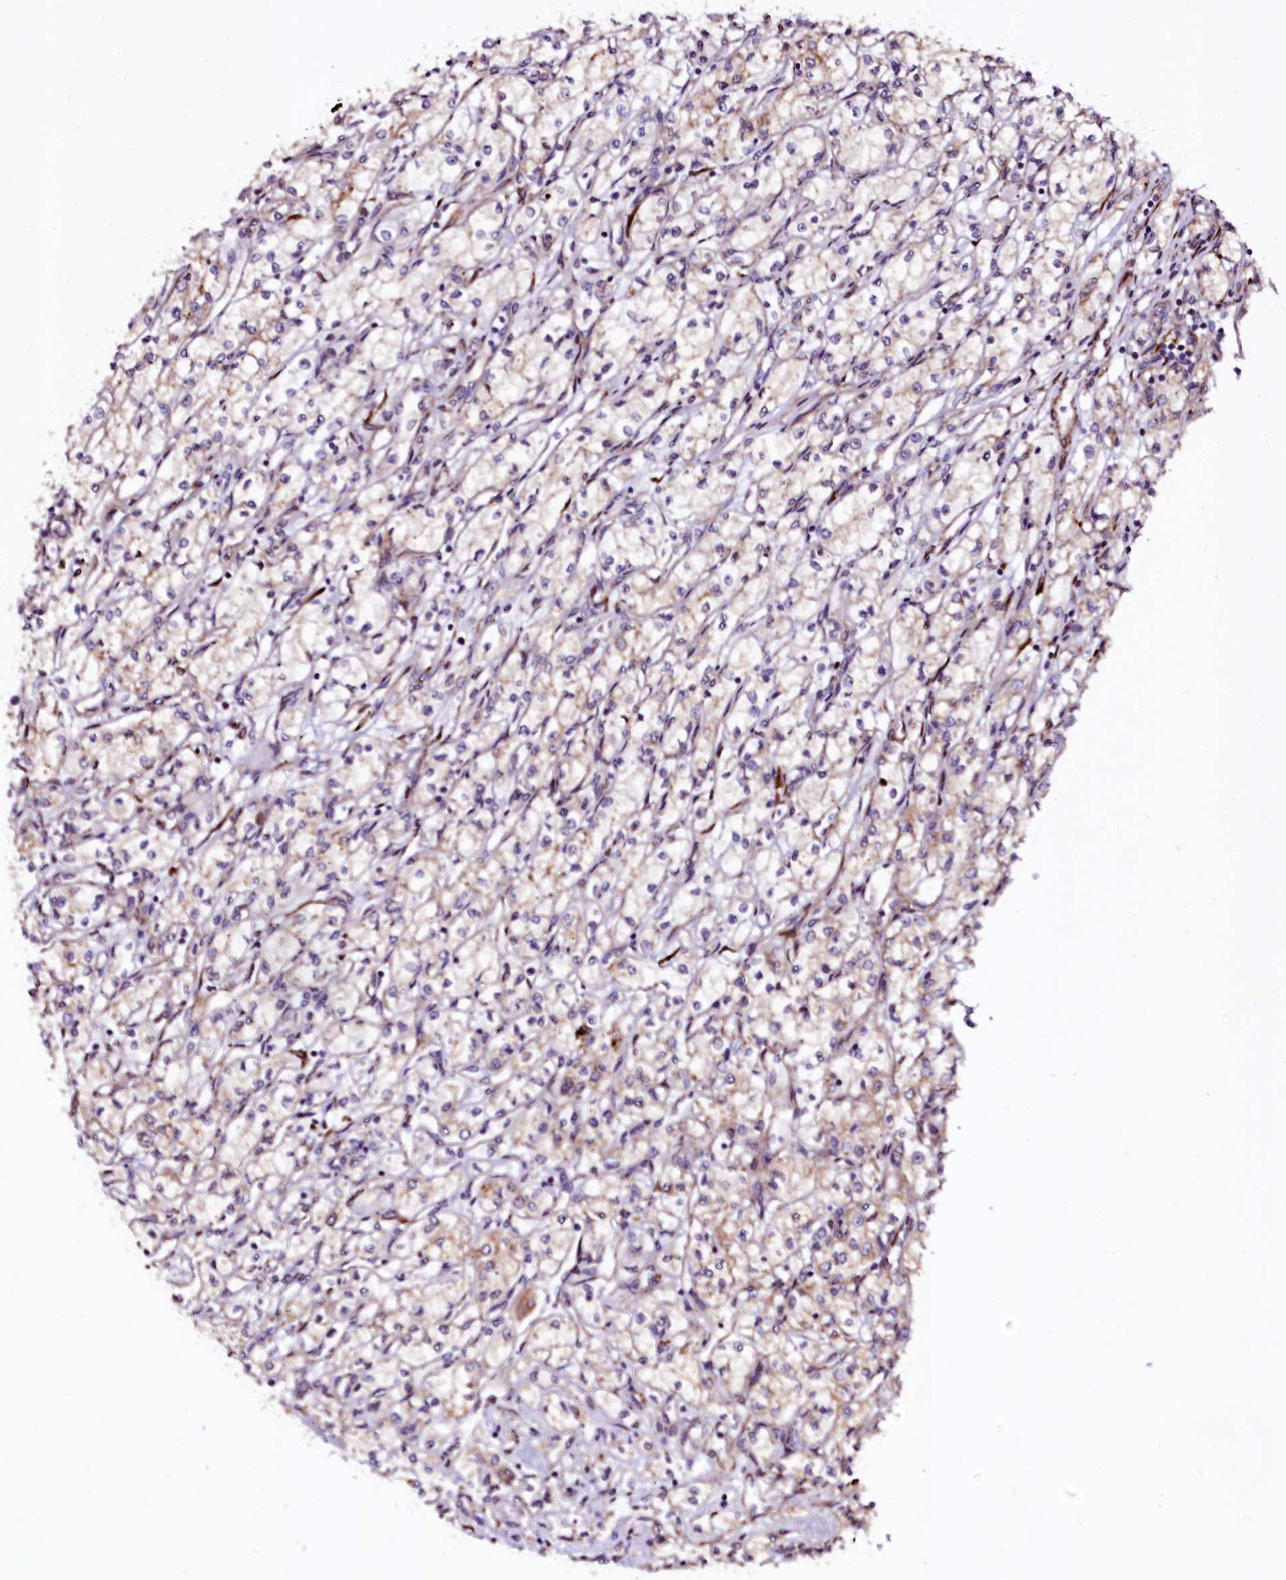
{"staining": {"intensity": "weak", "quantity": "<25%", "location": "cytoplasmic/membranous"}, "tissue": "renal cancer", "cell_type": "Tumor cells", "image_type": "cancer", "snomed": [{"axis": "morphology", "description": "Adenocarcinoma, NOS"}, {"axis": "topography", "description": "Kidney"}], "caption": "Tumor cells are negative for protein expression in human adenocarcinoma (renal).", "gene": "N4BP1", "patient": {"sex": "male", "age": 59}}